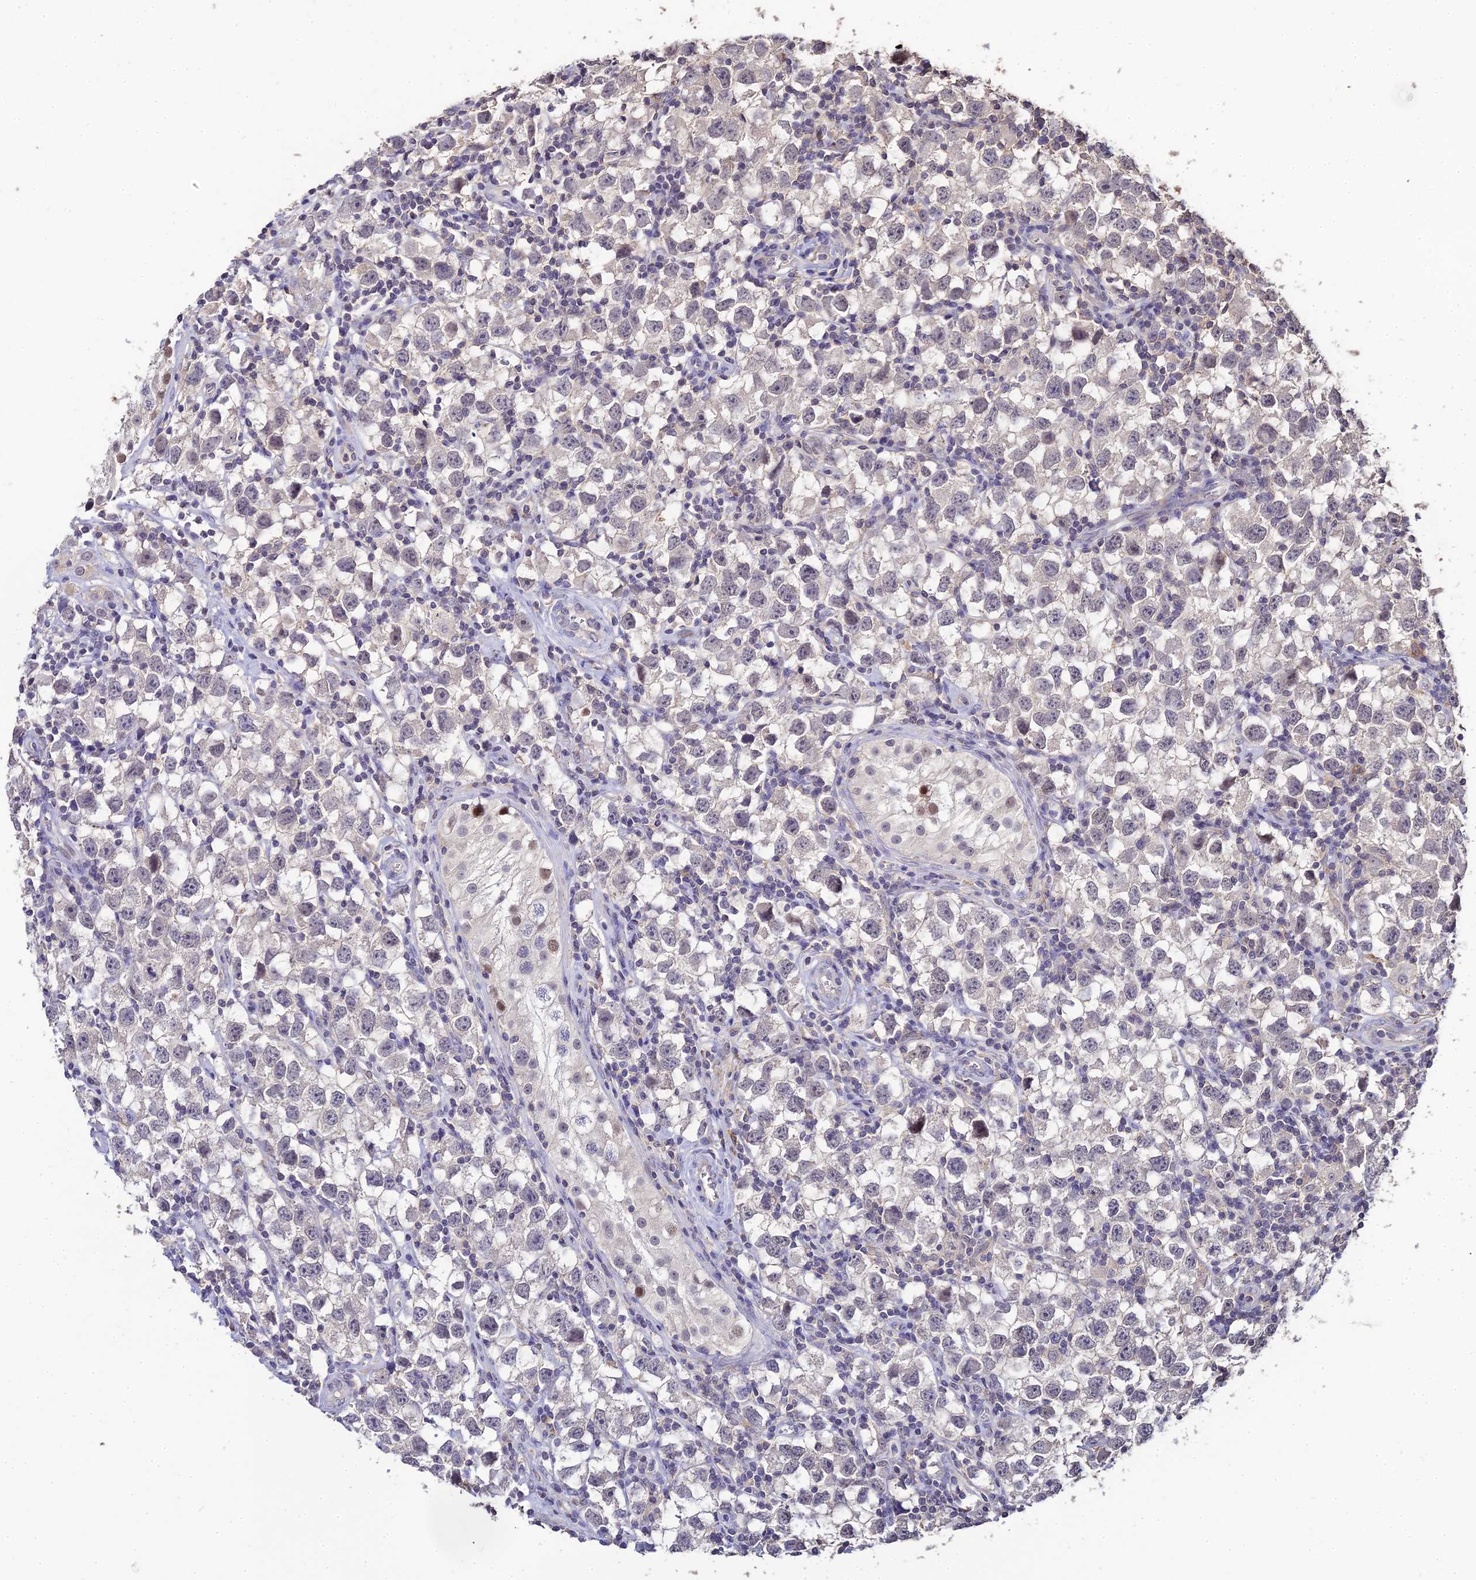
{"staining": {"intensity": "negative", "quantity": "none", "location": "none"}, "tissue": "testis cancer", "cell_type": "Tumor cells", "image_type": "cancer", "snomed": [{"axis": "morphology", "description": "Seminoma, NOS"}, {"axis": "morphology", "description": "Carcinoma, Embryonal, NOS"}, {"axis": "topography", "description": "Testis"}], "caption": "This is an immunohistochemistry (IHC) micrograph of human testis cancer. There is no expression in tumor cells.", "gene": "LSM5", "patient": {"sex": "male", "age": 29}}